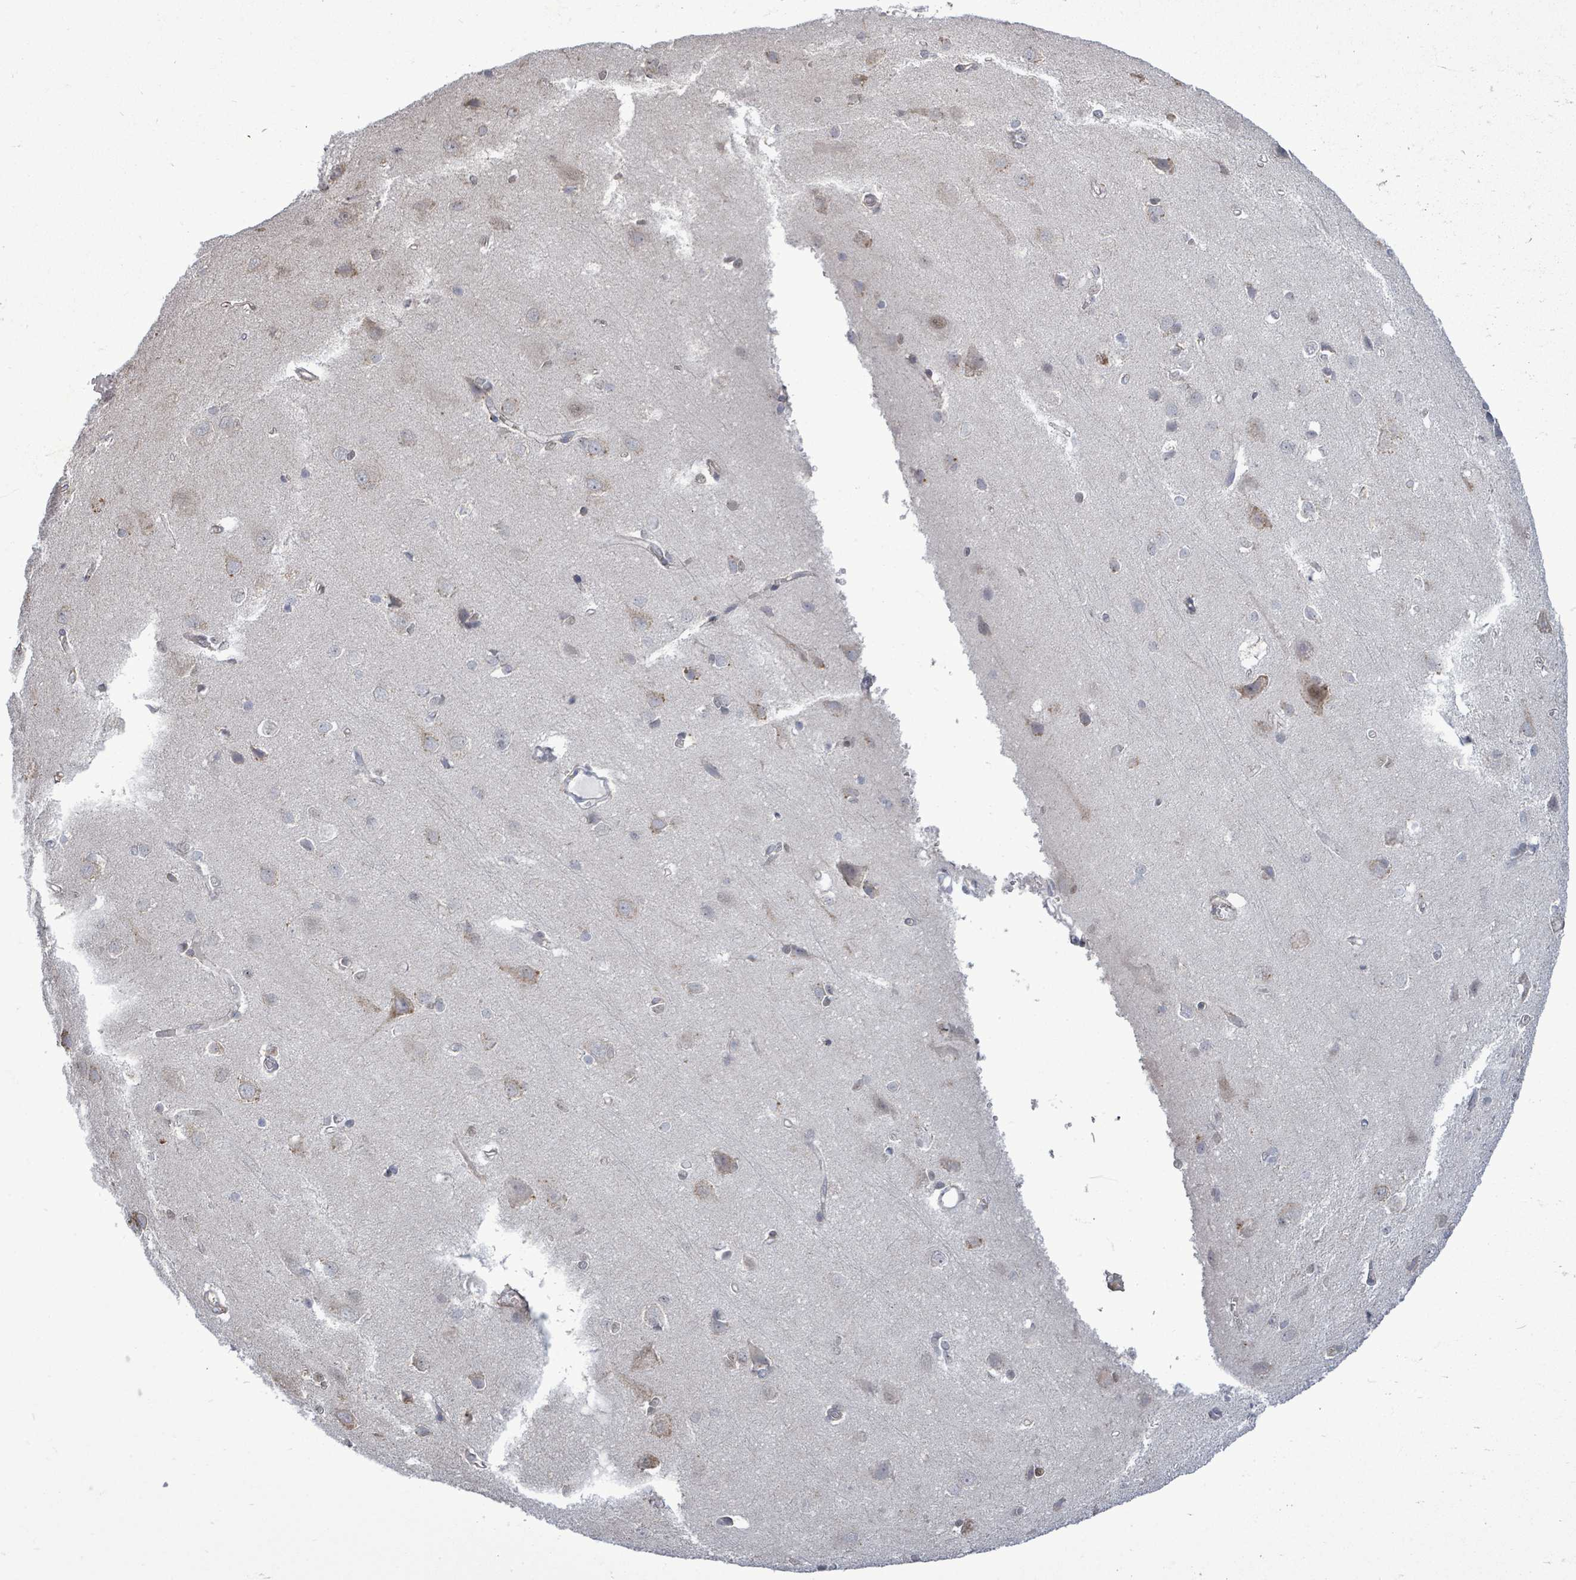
{"staining": {"intensity": "negative", "quantity": "none", "location": "none"}, "tissue": "cerebral cortex", "cell_type": "Endothelial cells", "image_type": "normal", "snomed": [{"axis": "morphology", "description": "Normal tissue, NOS"}, {"axis": "topography", "description": "Cerebral cortex"}], "caption": "A high-resolution image shows immunohistochemistry staining of normal cerebral cortex, which exhibits no significant positivity in endothelial cells.", "gene": "PAPSS1", "patient": {"sex": "male", "age": 37}}